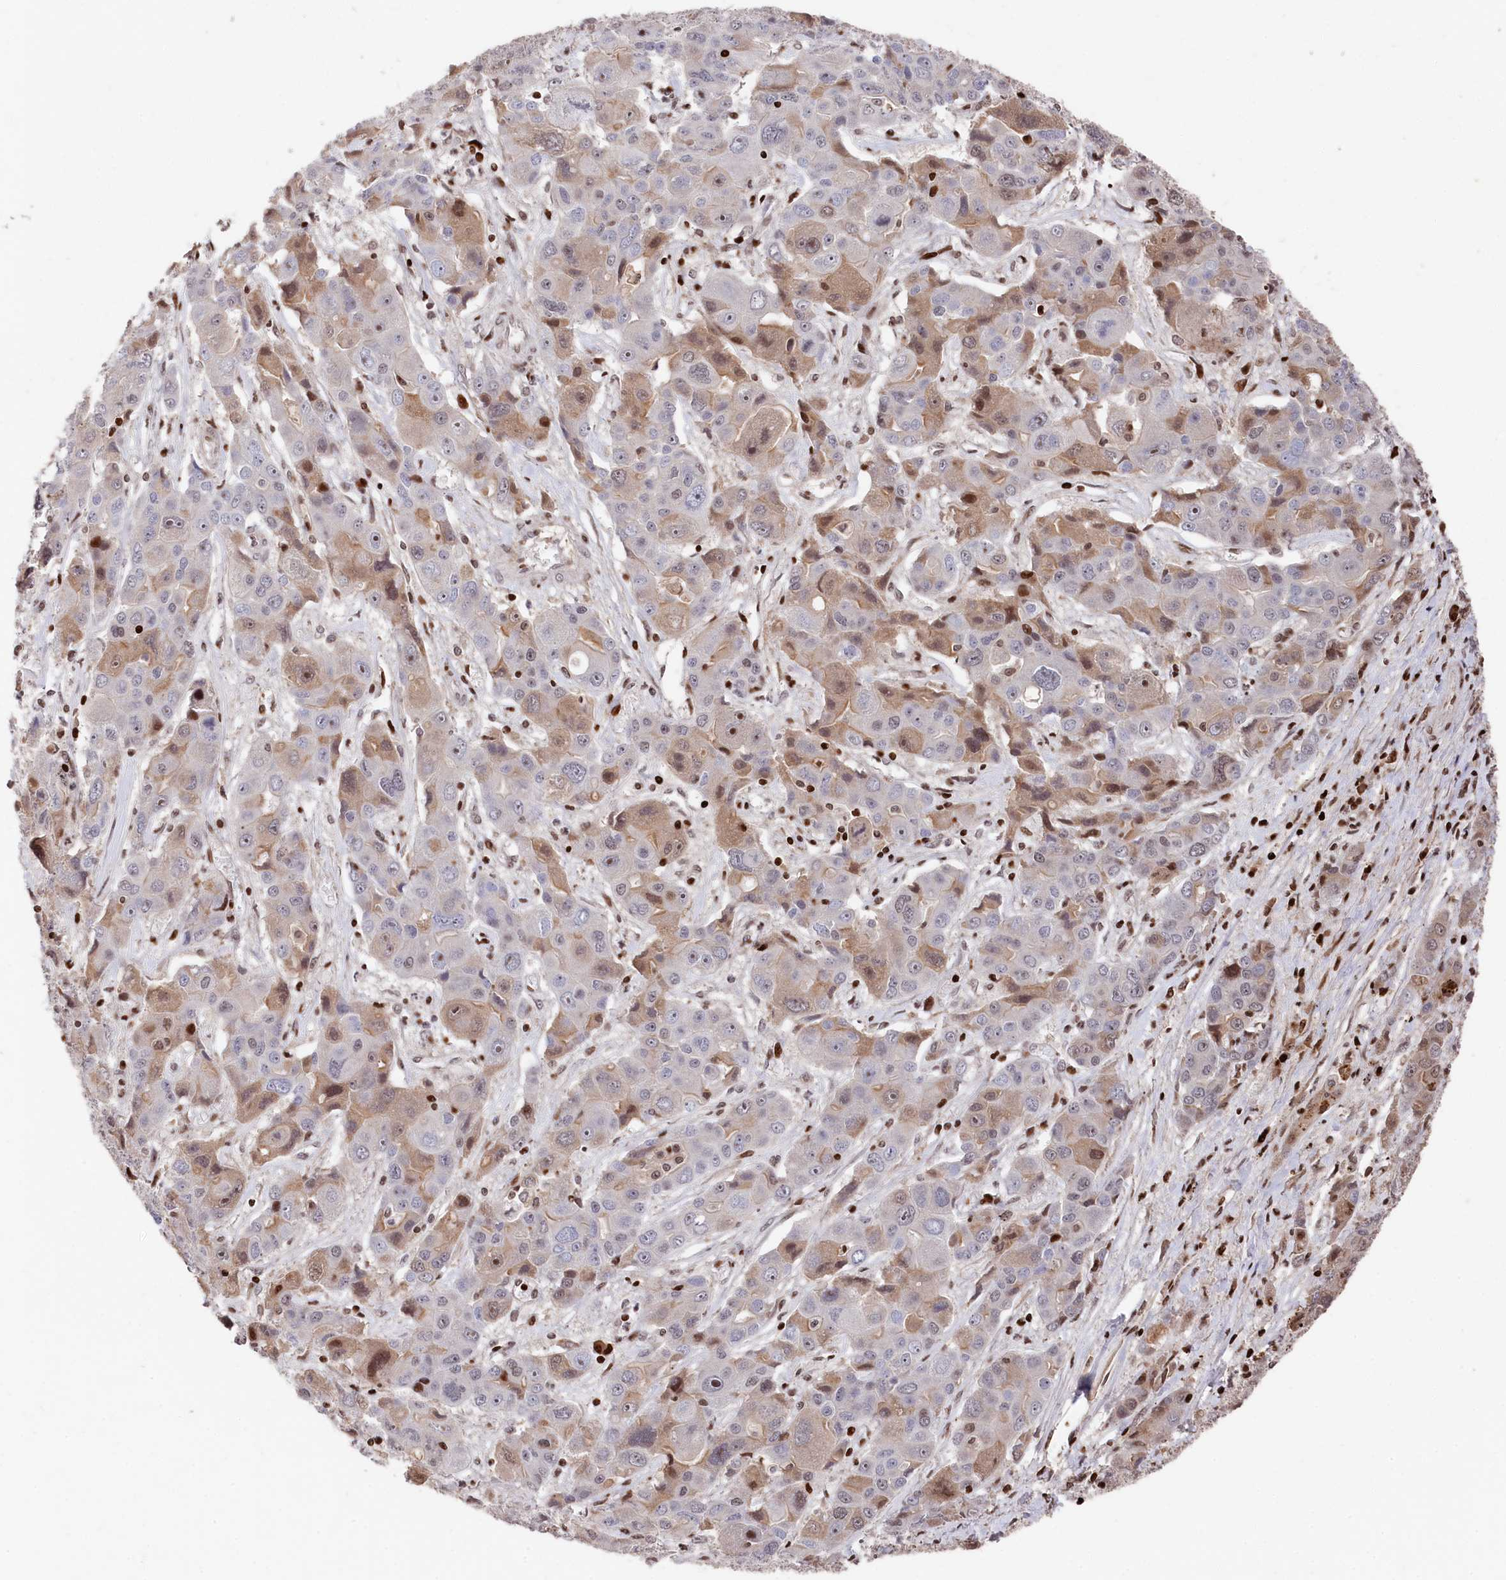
{"staining": {"intensity": "moderate", "quantity": "<25%", "location": "cytoplasmic/membranous,nuclear"}, "tissue": "liver cancer", "cell_type": "Tumor cells", "image_type": "cancer", "snomed": [{"axis": "morphology", "description": "Cholangiocarcinoma"}, {"axis": "topography", "description": "Liver"}], "caption": "About <25% of tumor cells in liver cholangiocarcinoma exhibit moderate cytoplasmic/membranous and nuclear protein staining as visualized by brown immunohistochemical staining.", "gene": "MCF2L2", "patient": {"sex": "male", "age": 67}}